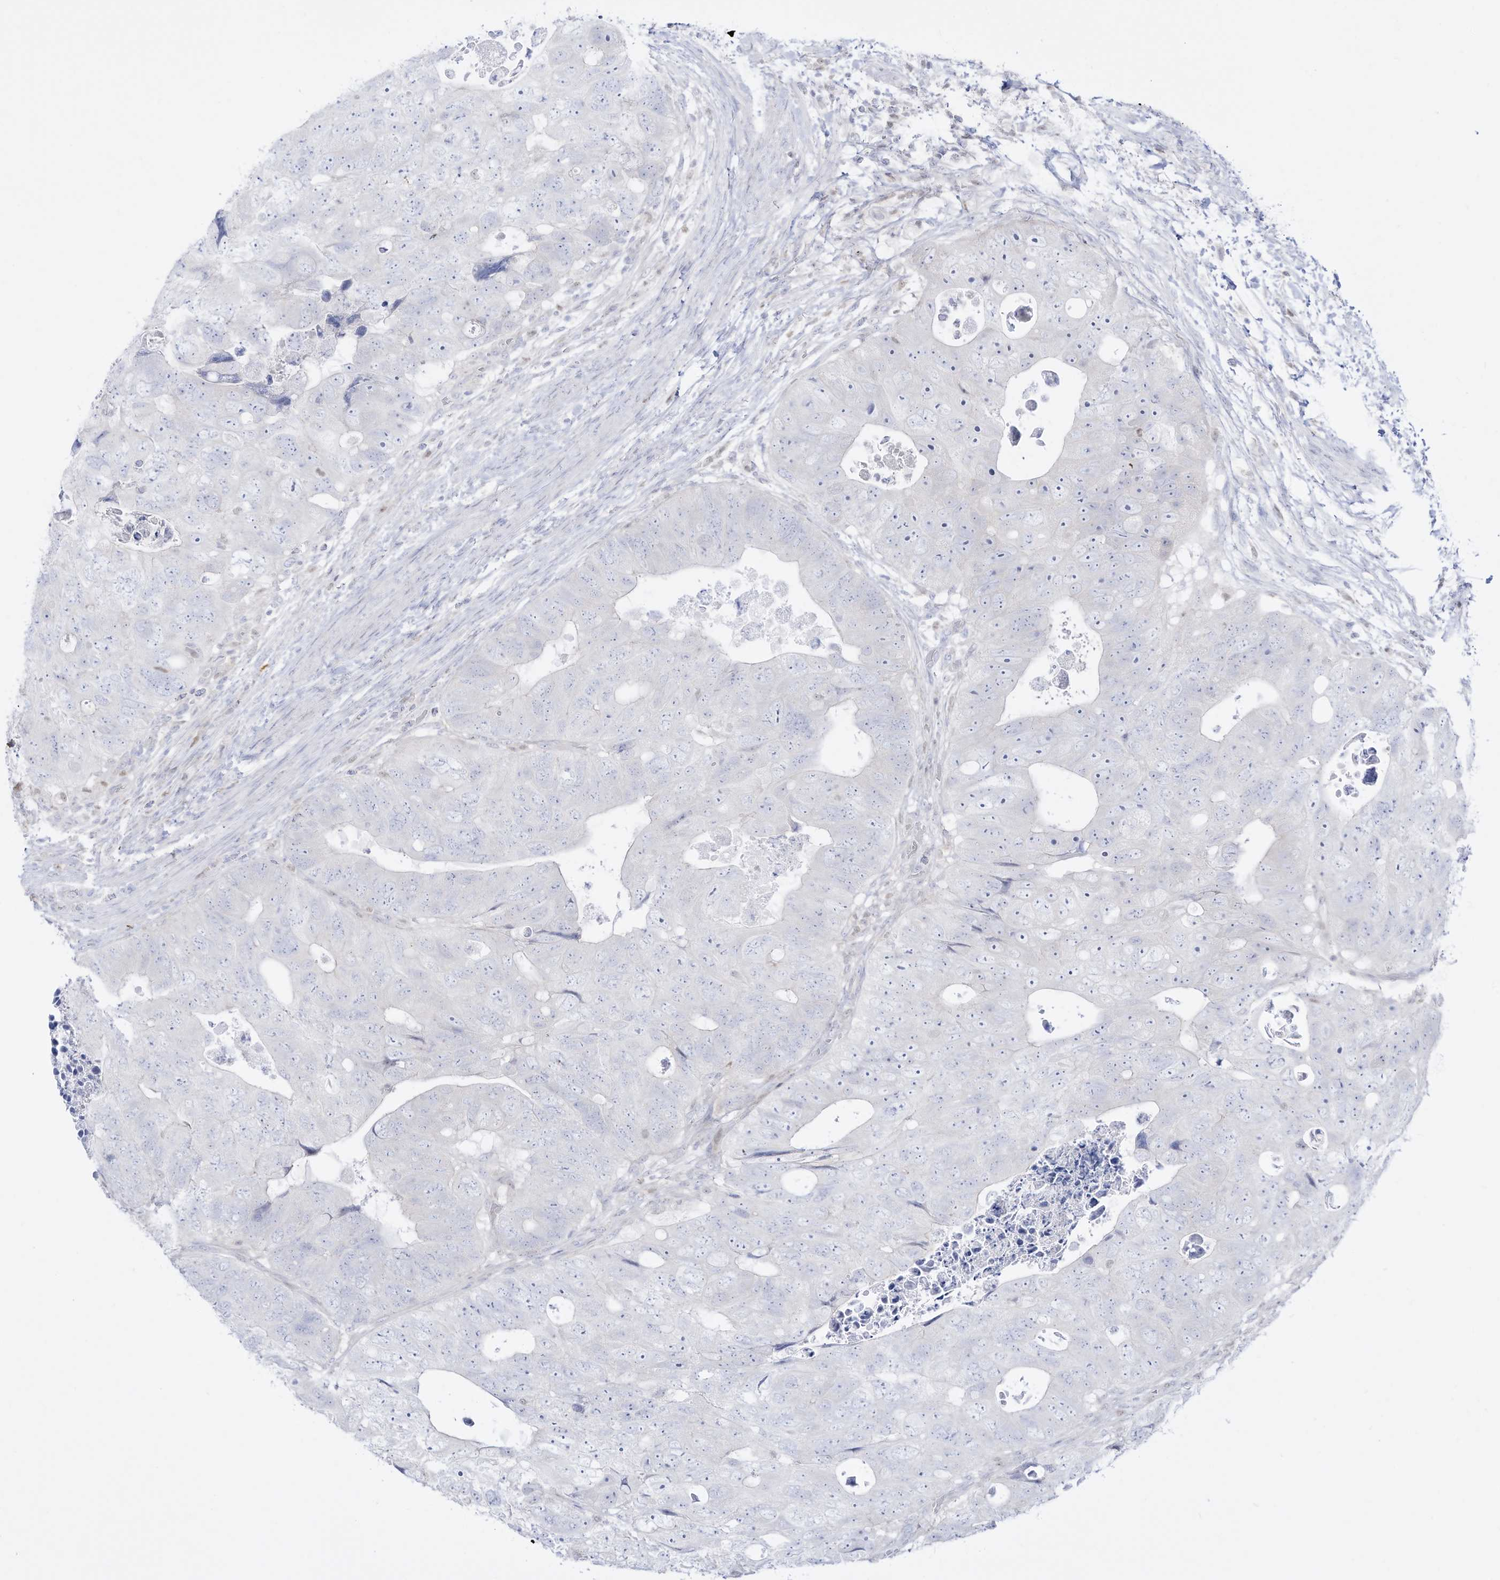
{"staining": {"intensity": "negative", "quantity": "none", "location": "none"}, "tissue": "colorectal cancer", "cell_type": "Tumor cells", "image_type": "cancer", "snomed": [{"axis": "morphology", "description": "Adenocarcinoma, NOS"}, {"axis": "topography", "description": "Rectum"}], "caption": "High magnification brightfield microscopy of adenocarcinoma (colorectal) stained with DAB (brown) and counterstained with hematoxylin (blue): tumor cells show no significant expression.", "gene": "DMKN", "patient": {"sex": "male", "age": 59}}